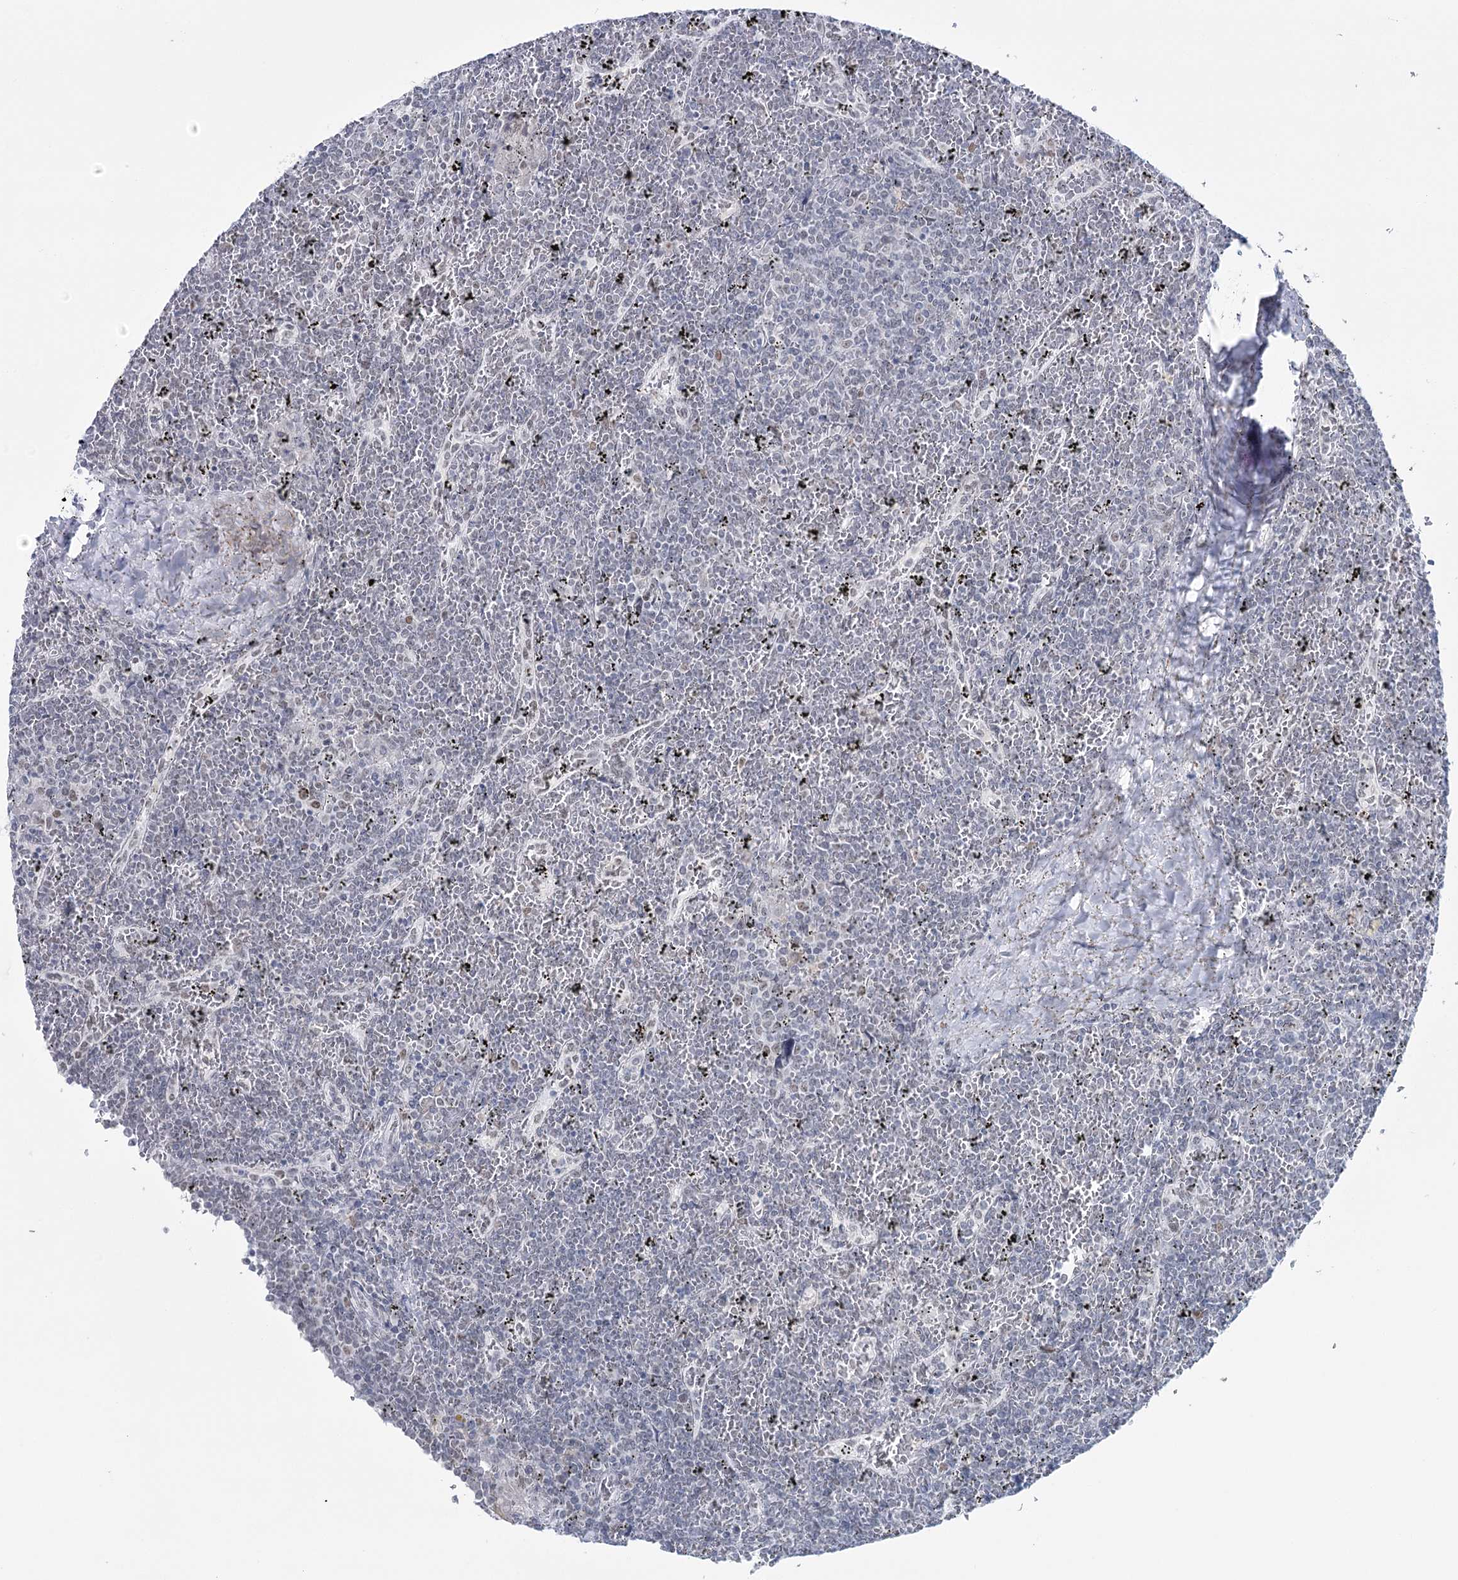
{"staining": {"intensity": "negative", "quantity": "none", "location": "none"}, "tissue": "lymphoma", "cell_type": "Tumor cells", "image_type": "cancer", "snomed": [{"axis": "morphology", "description": "Malignant lymphoma, non-Hodgkin's type, Low grade"}, {"axis": "topography", "description": "Spleen"}], "caption": "A micrograph of human lymphoma is negative for staining in tumor cells.", "gene": "ZC3H8", "patient": {"sex": "female", "age": 19}}